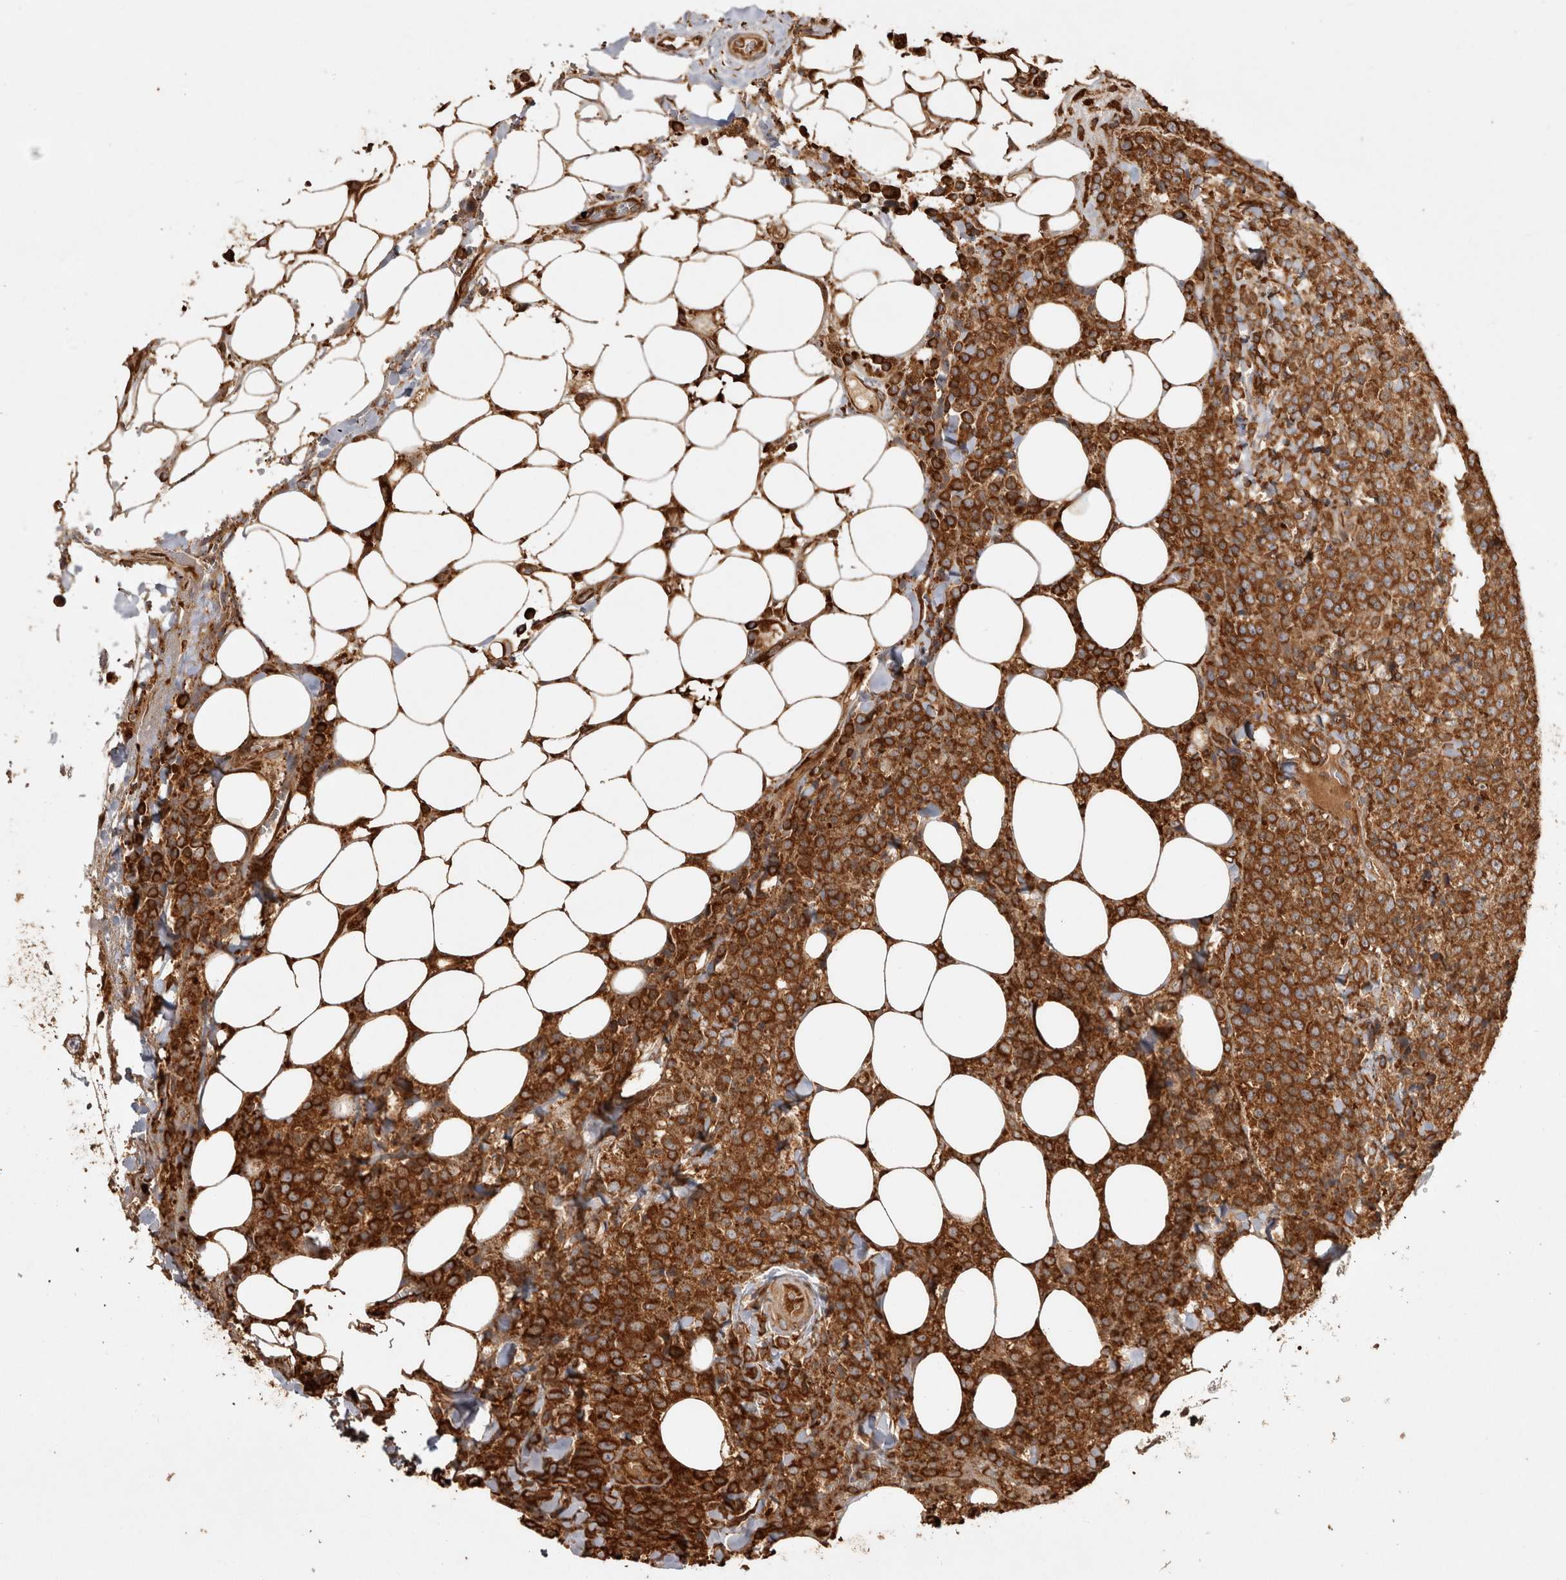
{"staining": {"intensity": "strong", "quantity": ">75%", "location": "cytoplasmic/membranous"}, "tissue": "lymphoma", "cell_type": "Tumor cells", "image_type": "cancer", "snomed": [{"axis": "morphology", "description": "Malignant lymphoma, non-Hodgkin's type, High grade"}, {"axis": "topography", "description": "Lymph node"}], "caption": "A high amount of strong cytoplasmic/membranous positivity is appreciated in approximately >75% of tumor cells in high-grade malignant lymphoma, non-Hodgkin's type tissue.", "gene": "CAMSAP2", "patient": {"sex": "male", "age": 13}}